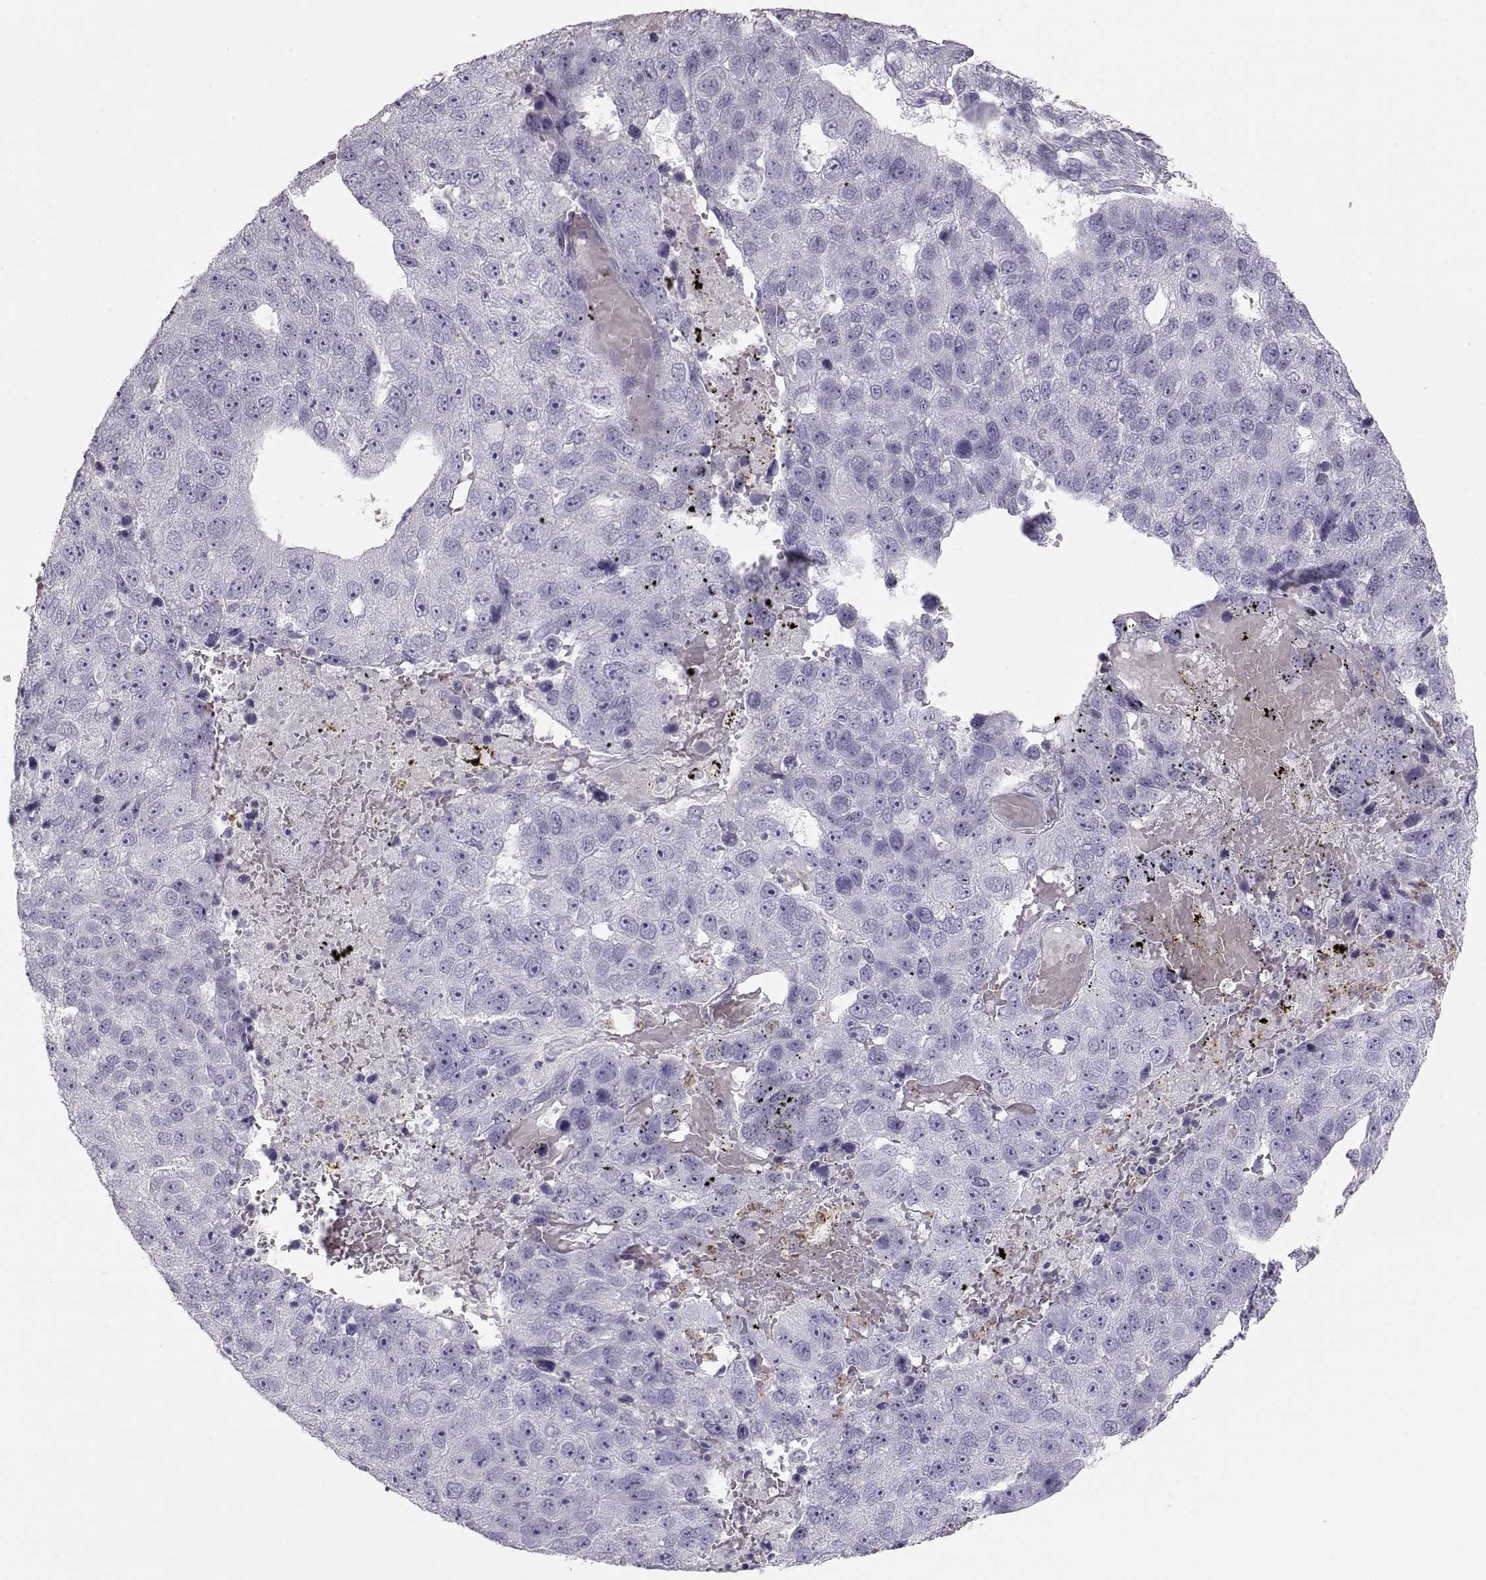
{"staining": {"intensity": "negative", "quantity": "none", "location": "none"}, "tissue": "pancreatic cancer", "cell_type": "Tumor cells", "image_type": "cancer", "snomed": [{"axis": "morphology", "description": "Adenocarcinoma, NOS"}, {"axis": "topography", "description": "Pancreas"}], "caption": "IHC image of human adenocarcinoma (pancreatic) stained for a protein (brown), which shows no positivity in tumor cells. The staining is performed using DAB (3,3'-diaminobenzidine) brown chromogen with nuclei counter-stained in using hematoxylin.", "gene": "MIP", "patient": {"sex": "female", "age": 61}}